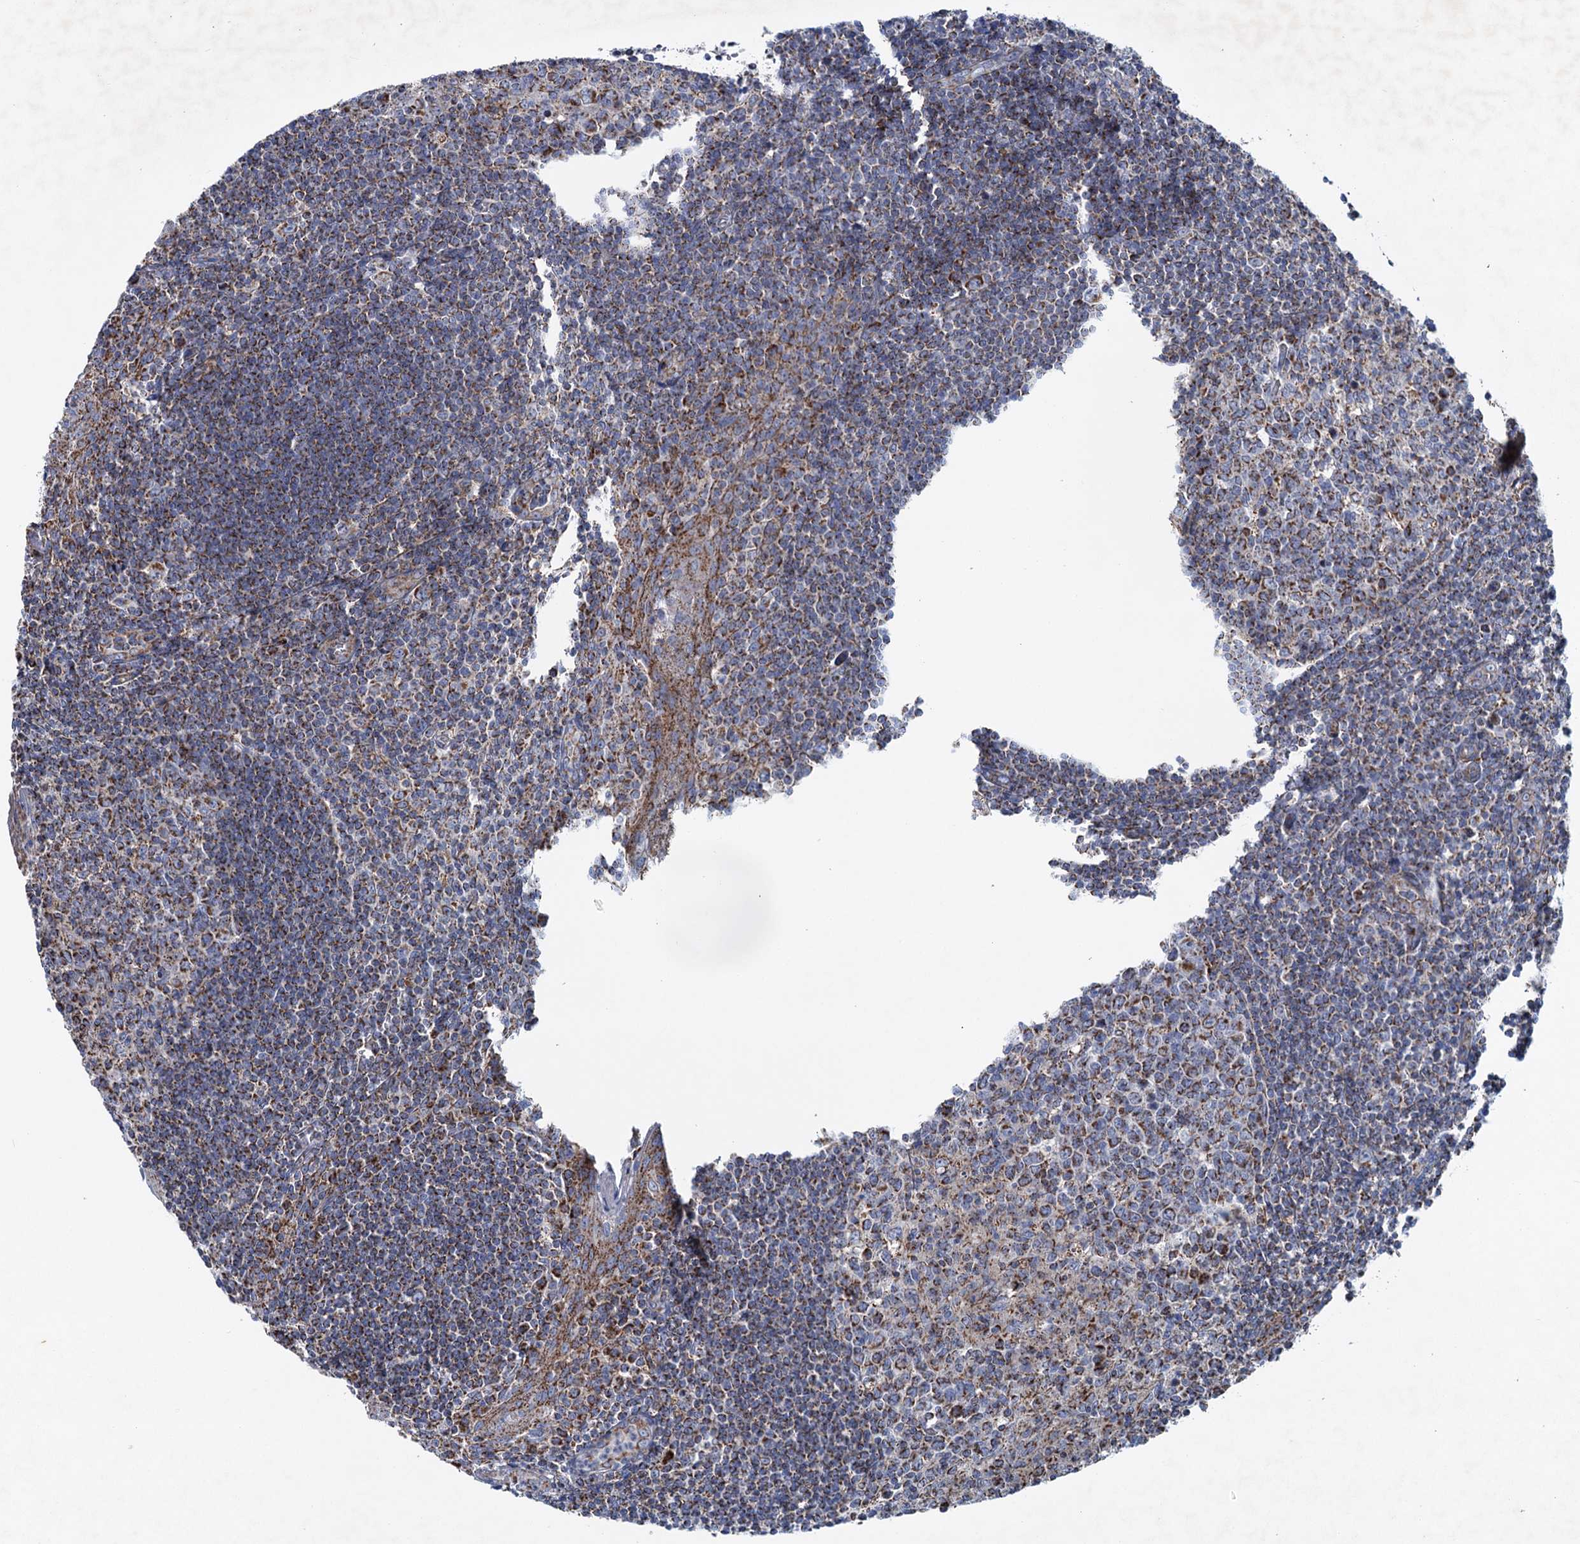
{"staining": {"intensity": "moderate", "quantity": ">75%", "location": "cytoplasmic/membranous"}, "tissue": "tonsil", "cell_type": "Germinal center cells", "image_type": "normal", "snomed": [{"axis": "morphology", "description": "Normal tissue, NOS"}, {"axis": "topography", "description": "Tonsil"}], "caption": "A high-resolution histopathology image shows immunohistochemistry (IHC) staining of unremarkable tonsil, which reveals moderate cytoplasmic/membranous staining in about >75% of germinal center cells.", "gene": "GTPBP3", "patient": {"sex": "male", "age": 27}}